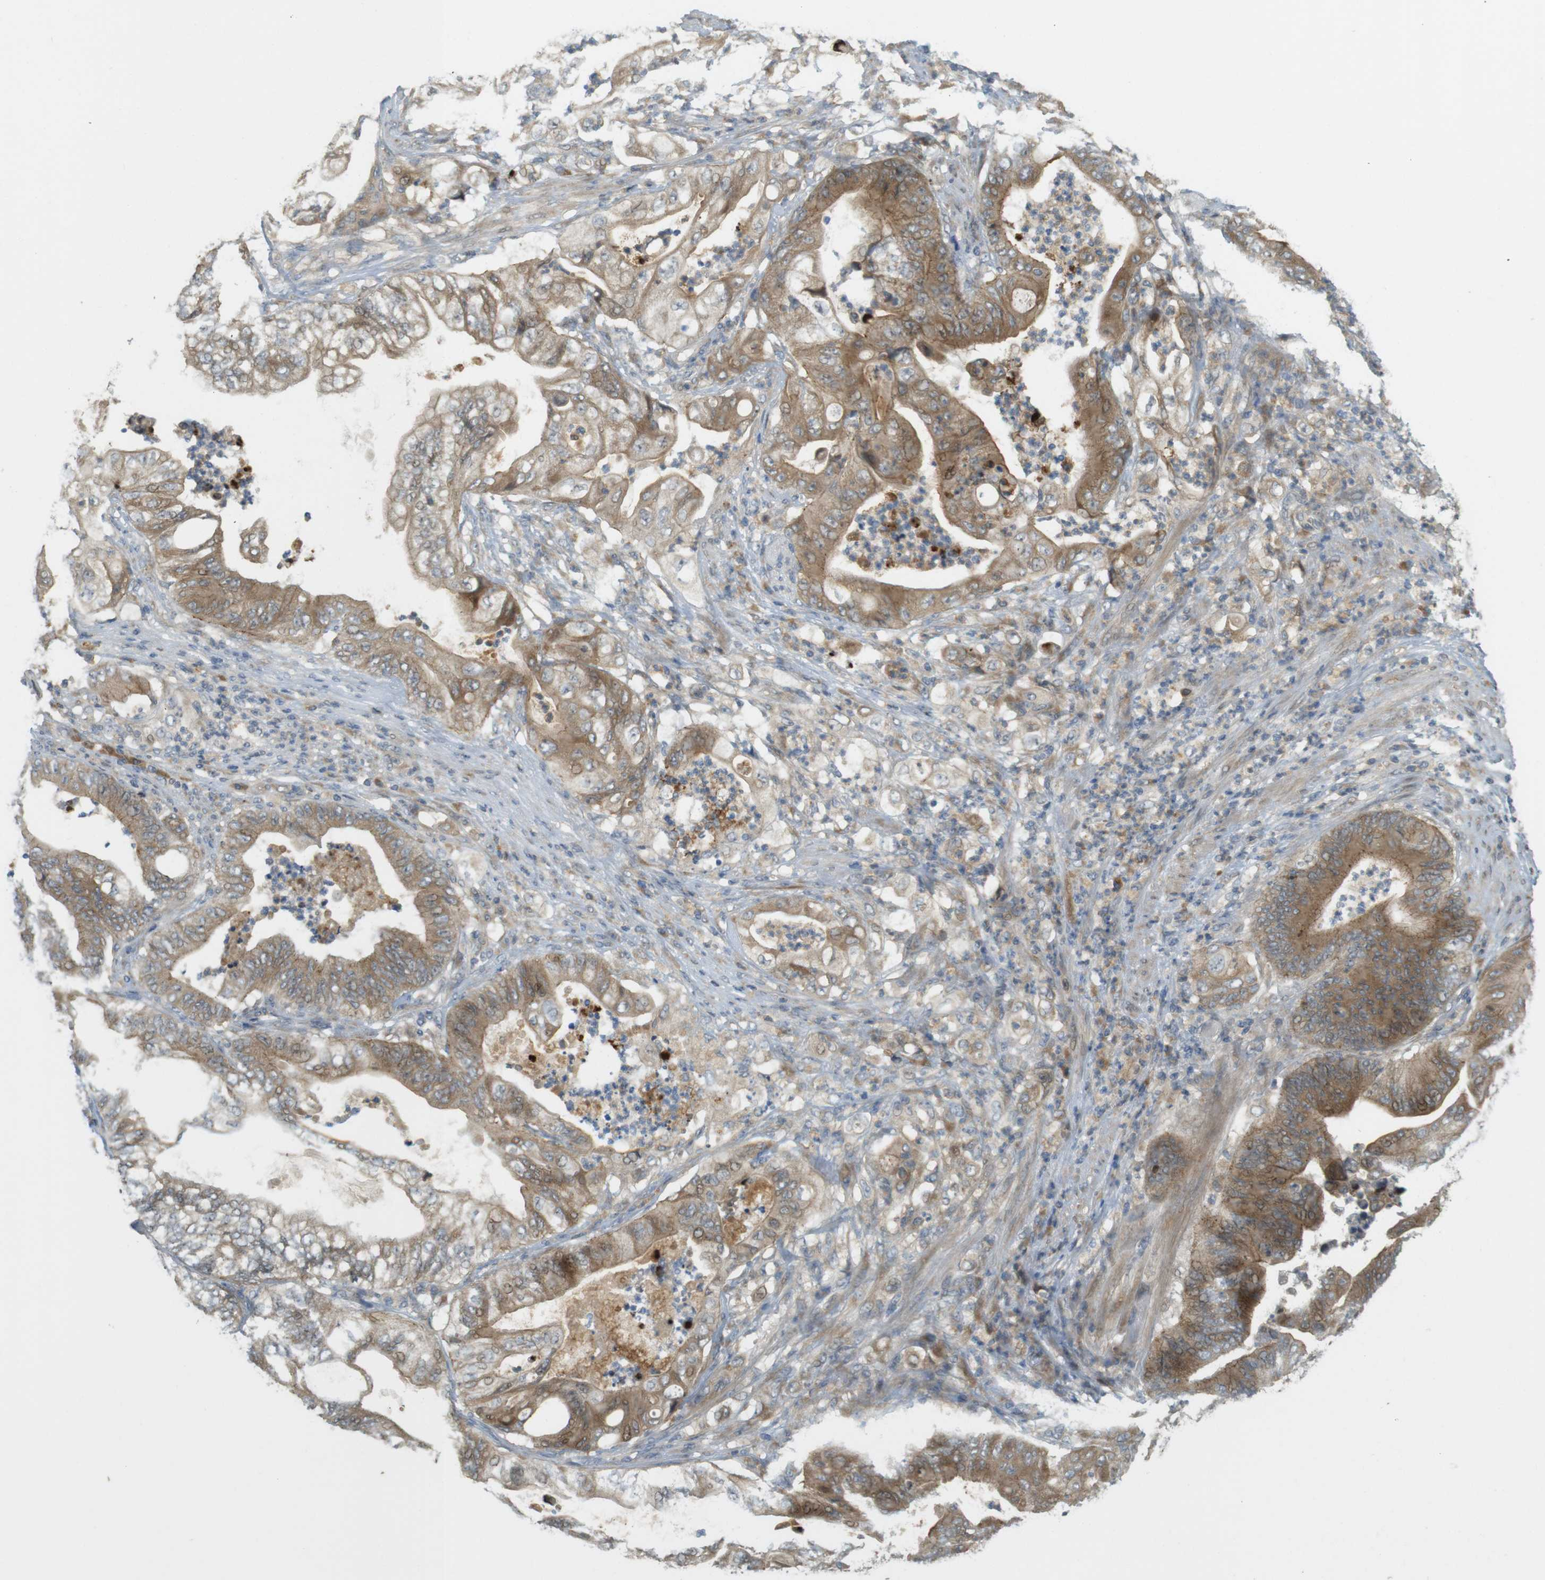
{"staining": {"intensity": "moderate", "quantity": ">75%", "location": "cytoplasmic/membranous"}, "tissue": "stomach cancer", "cell_type": "Tumor cells", "image_type": "cancer", "snomed": [{"axis": "morphology", "description": "Adenocarcinoma, NOS"}, {"axis": "topography", "description": "Stomach"}], "caption": "Adenocarcinoma (stomach) stained for a protein demonstrates moderate cytoplasmic/membranous positivity in tumor cells. (DAB IHC with brightfield microscopy, high magnification).", "gene": "CLRN3", "patient": {"sex": "female", "age": 73}}